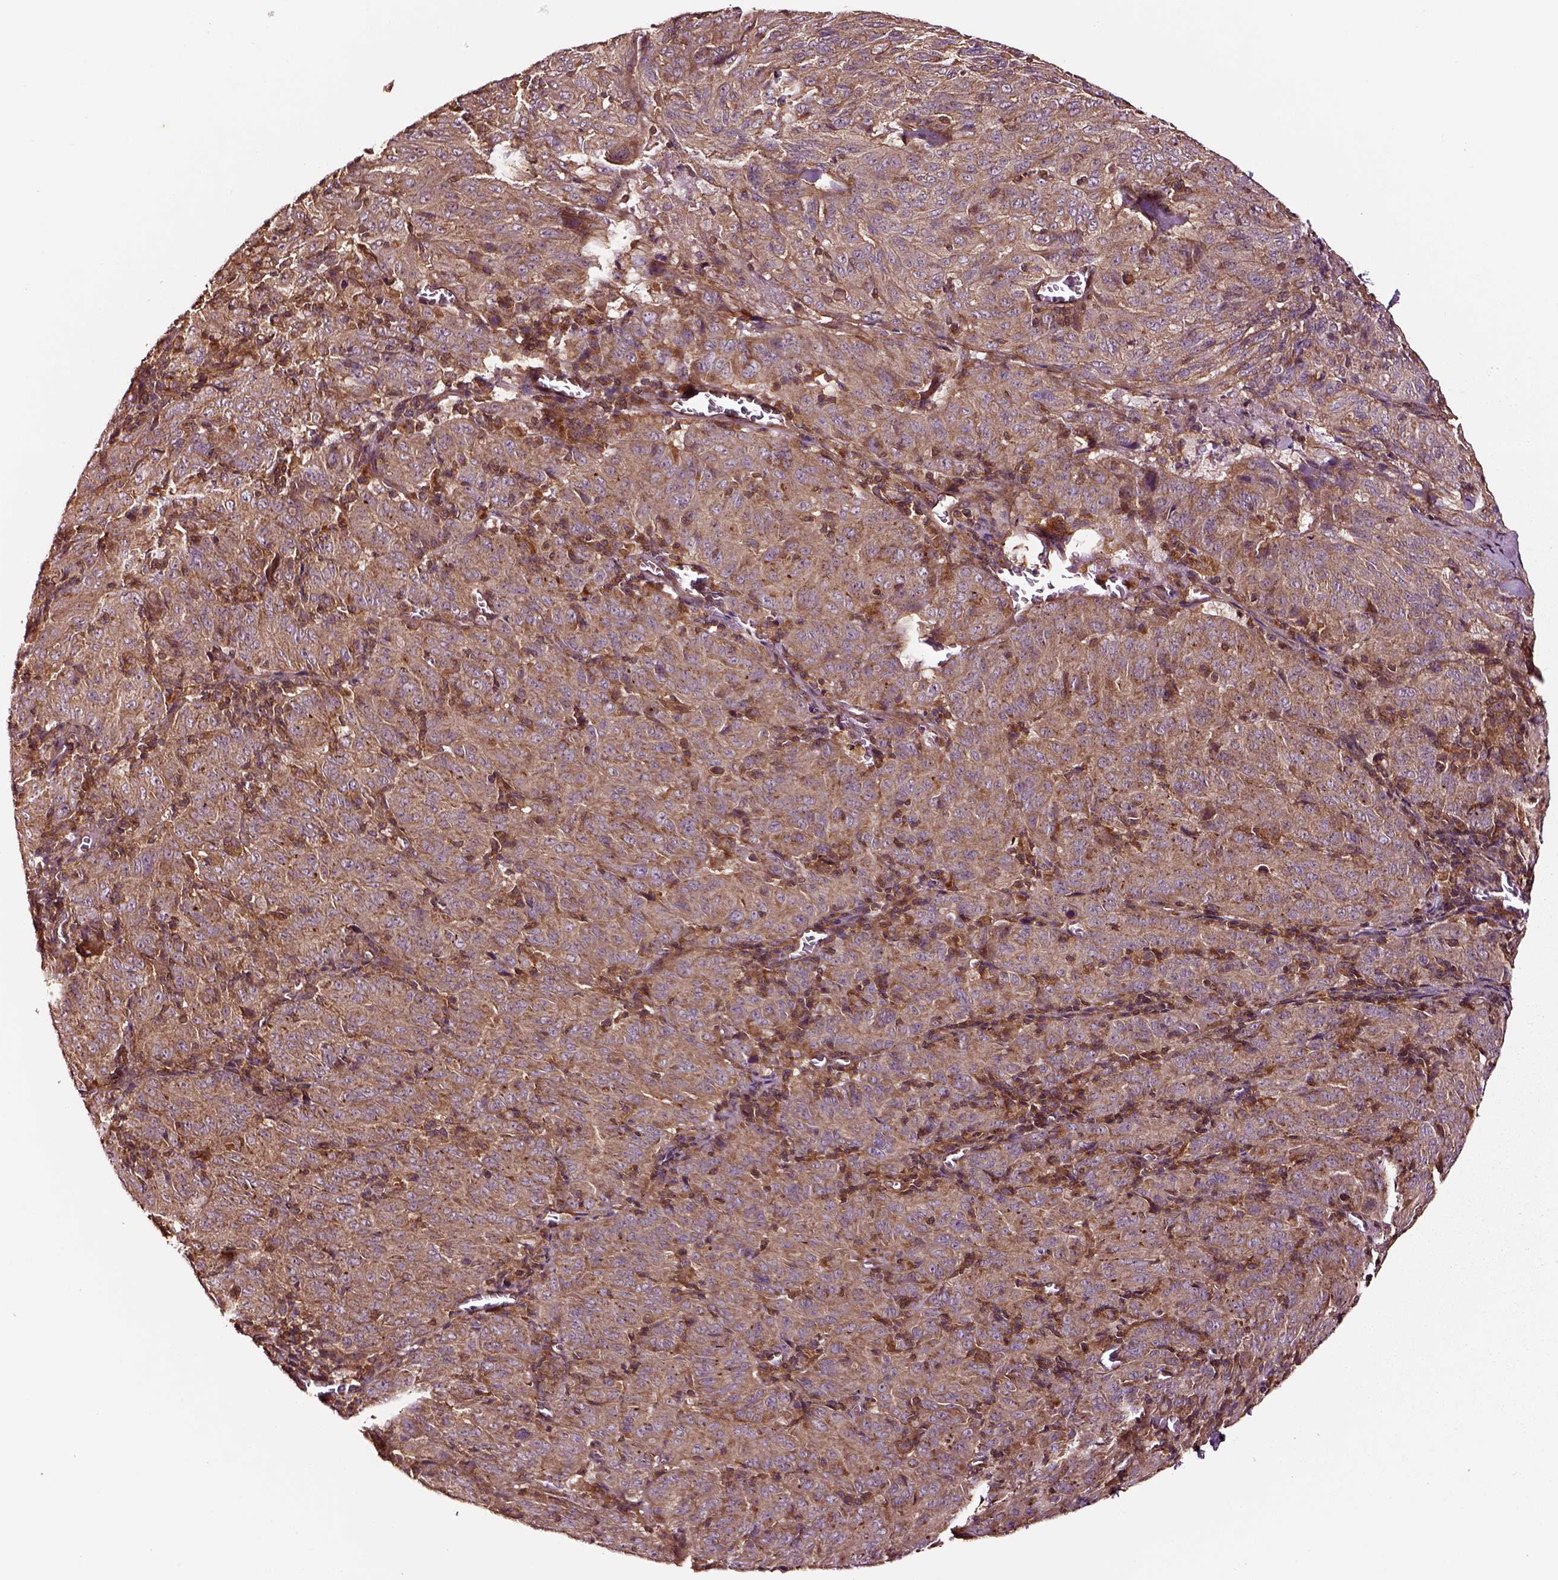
{"staining": {"intensity": "moderate", "quantity": ">75%", "location": "cytoplasmic/membranous"}, "tissue": "pancreatic cancer", "cell_type": "Tumor cells", "image_type": "cancer", "snomed": [{"axis": "morphology", "description": "Adenocarcinoma, NOS"}, {"axis": "topography", "description": "Pancreas"}], "caption": "Tumor cells show medium levels of moderate cytoplasmic/membranous staining in about >75% of cells in human pancreatic cancer. (brown staining indicates protein expression, while blue staining denotes nuclei).", "gene": "RASSF5", "patient": {"sex": "male", "age": 63}}